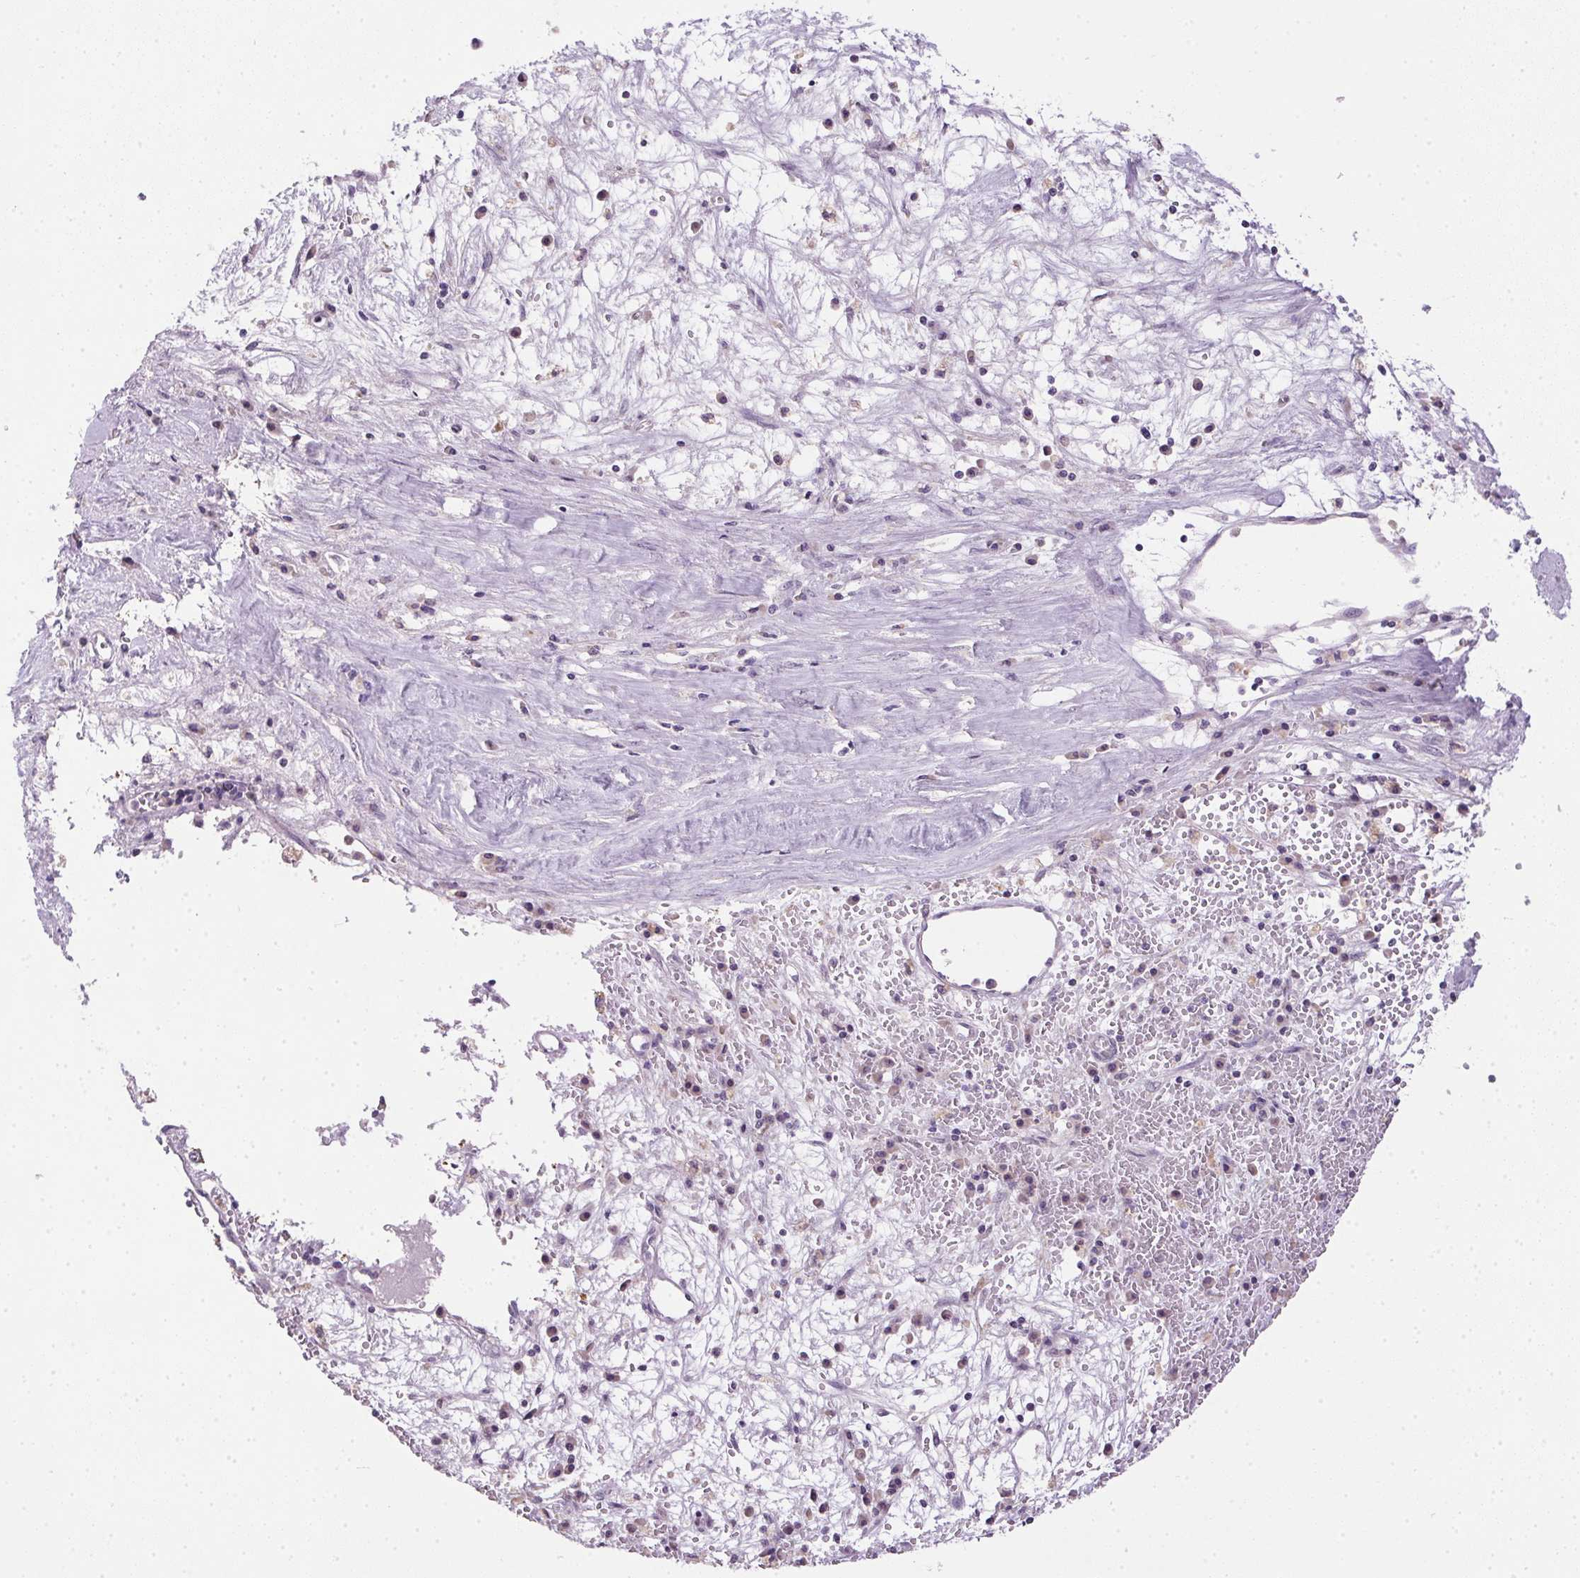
{"staining": {"intensity": "negative", "quantity": "none", "location": "none"}, "tissue": "liver cancer", "cell_type": "Tumor cells", "image_type": "cancer", "snomed": [{"axis": "morphology", "description": "Carcinoma, Hepatocellular, NOS"}, {"axis": "topography", "description": "Liver"}], "caption": "High power microscopy photomicrograph of an immunohistochemistry (IHC) photomicrograph of liver cancer (hepatocellular carcinoma), revealing no significant expression in tumor cells.", "gene": "SPACA9", "patient": {"sex": "female", "age": 77}}